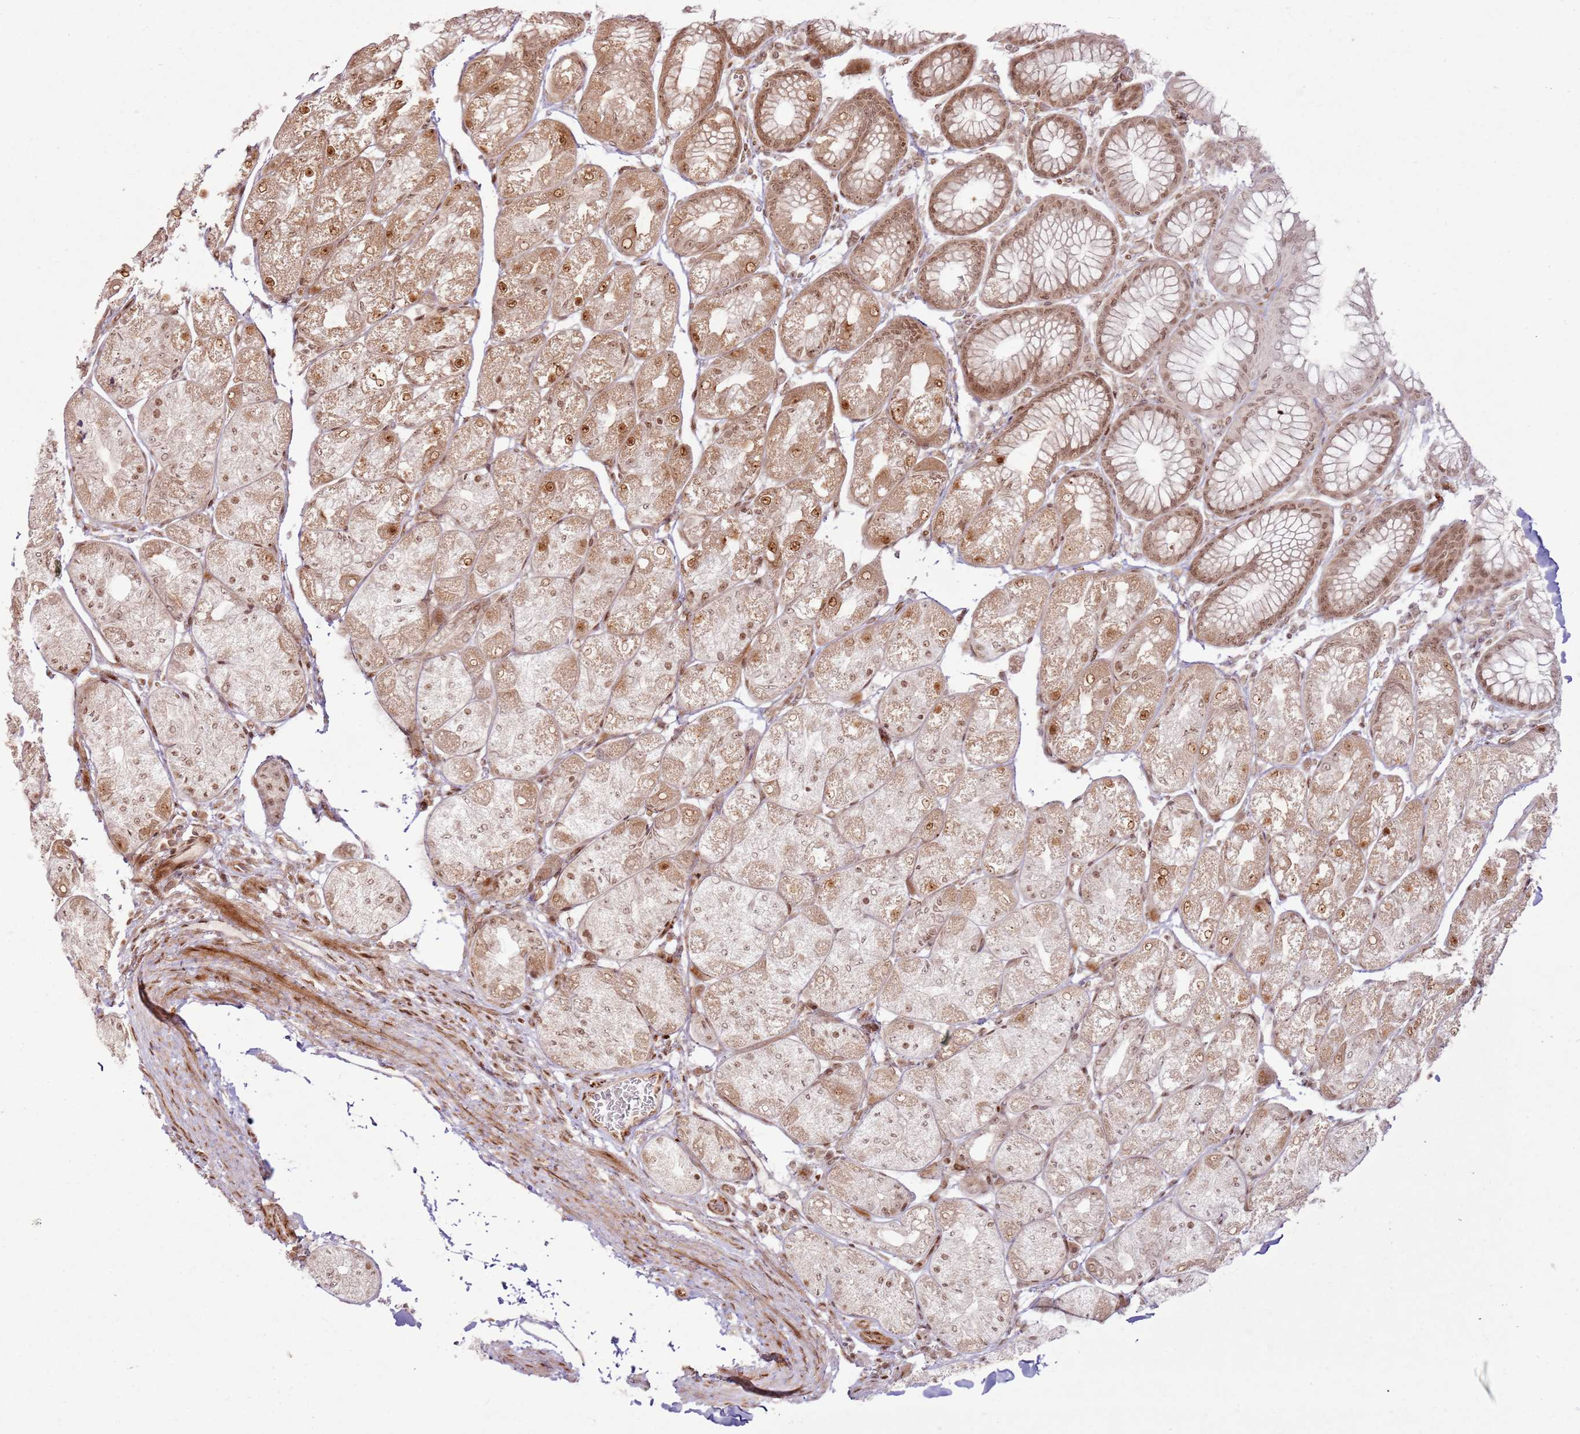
{"staining": {"intensity": "moderate", "quantity": ">75%", "location": "cytoplasmic/membranous,nuclear"}, "tissue": "stomach", "cell_type": "Glandular cells", "image_type": "normal", "snomed": [{"axis": "morphology", "description": "Normal tissue, NOS"}, {"axis": "topography", "description": "Stomach"}], "caption": "Brown immunohistochemical staining in normal stomach reveals moderate cytoplasmic/membranous,nuclear positivity in approximately >75% of glandular cells. (DAB IHC with brightfield microscopy, high magnification).", "gene": "KLHL36", "patient": {"sex": "male", "age": 57}}